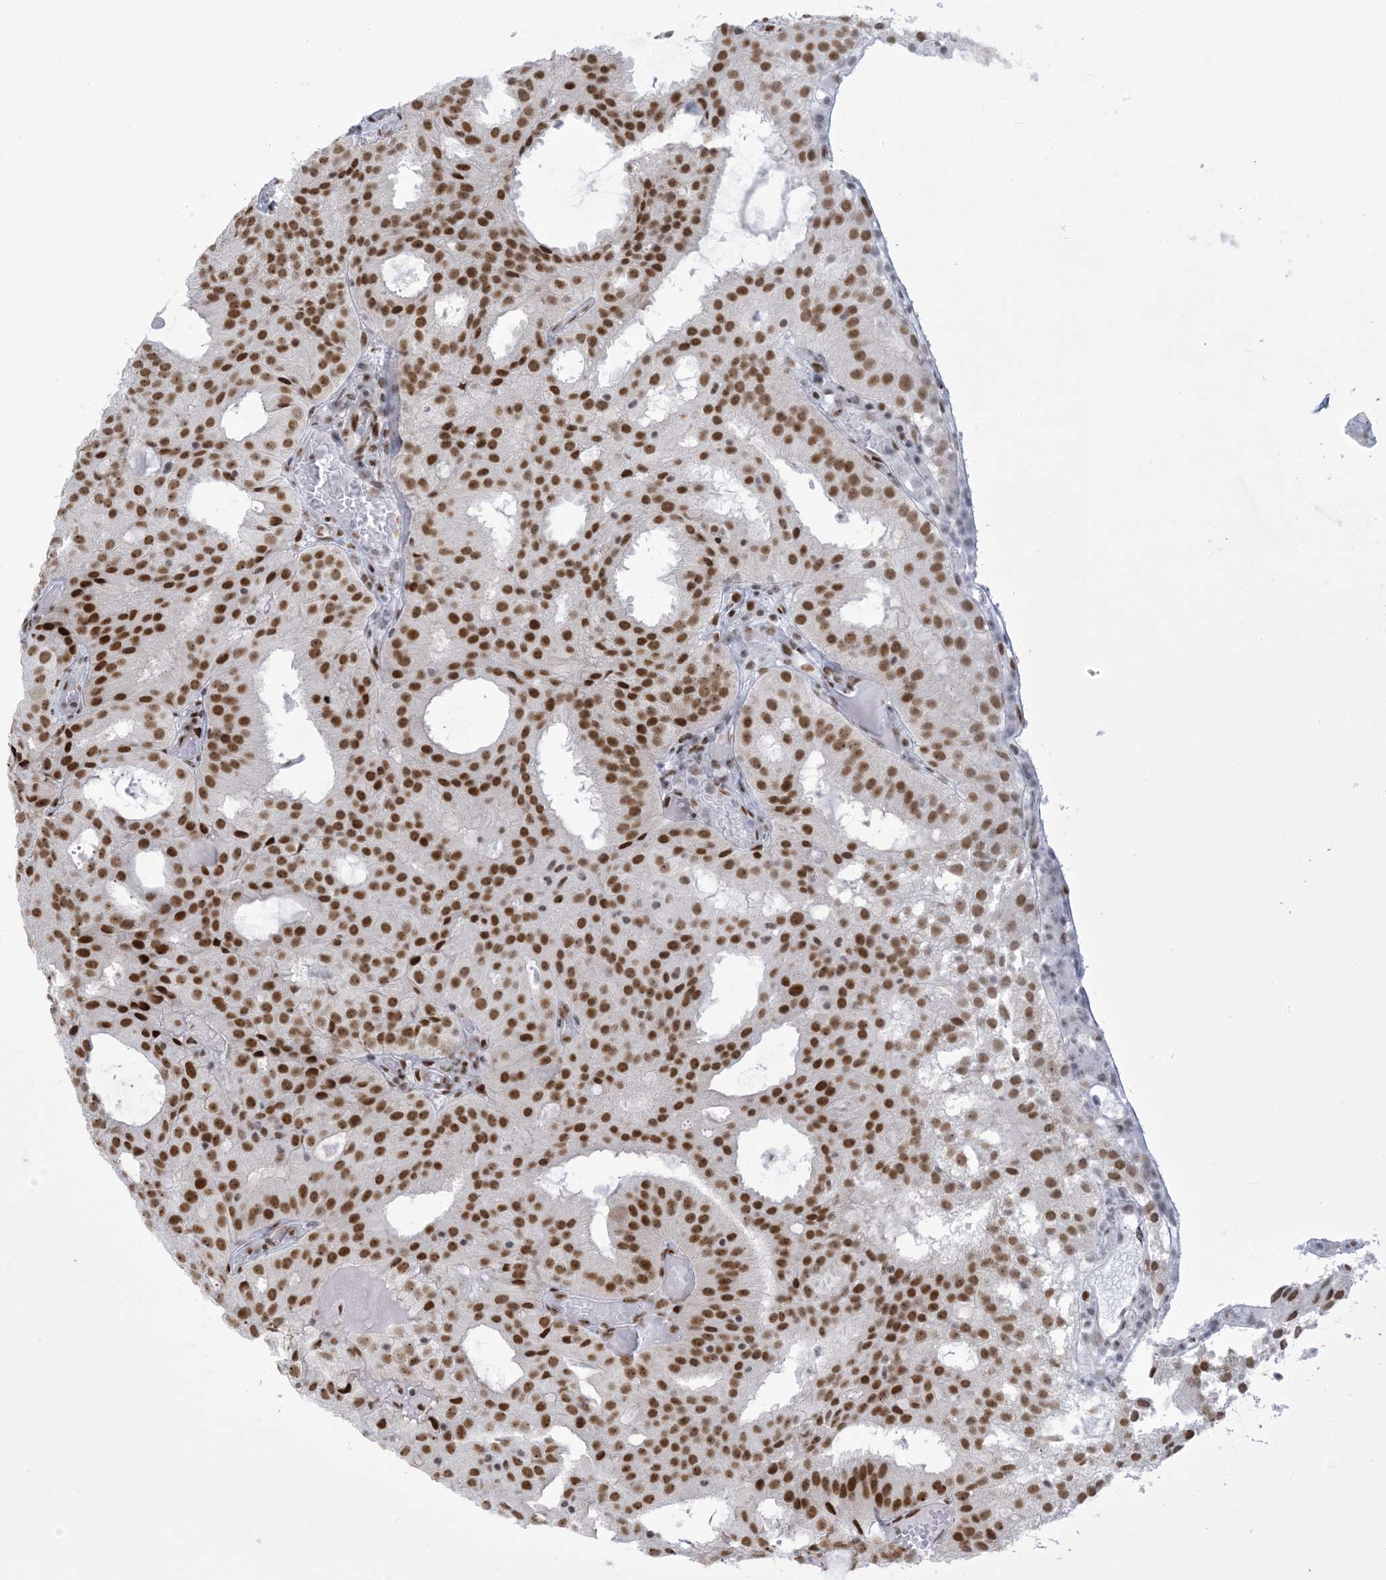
{"staining": {"intensity": "strong", "quantity": ">75%", "location": "nuclear"}, "tissue": "prostate cancer", "cell_type": "Tumor cells", "image_type": "cancer", "snomed": [{"axis": "morphology", "description": "Adenocarcinoma, Medium grade"}, {"axis": "topography", "description": "Prostate"}], "caption": "This image shows IHC staining of medium-grade adenocarcinoma (prostate), with high strong nuclear positivity in about >75% of tumor cells.", "gene": "STAG1", "patient": {"sex": "male", "age": 88}}